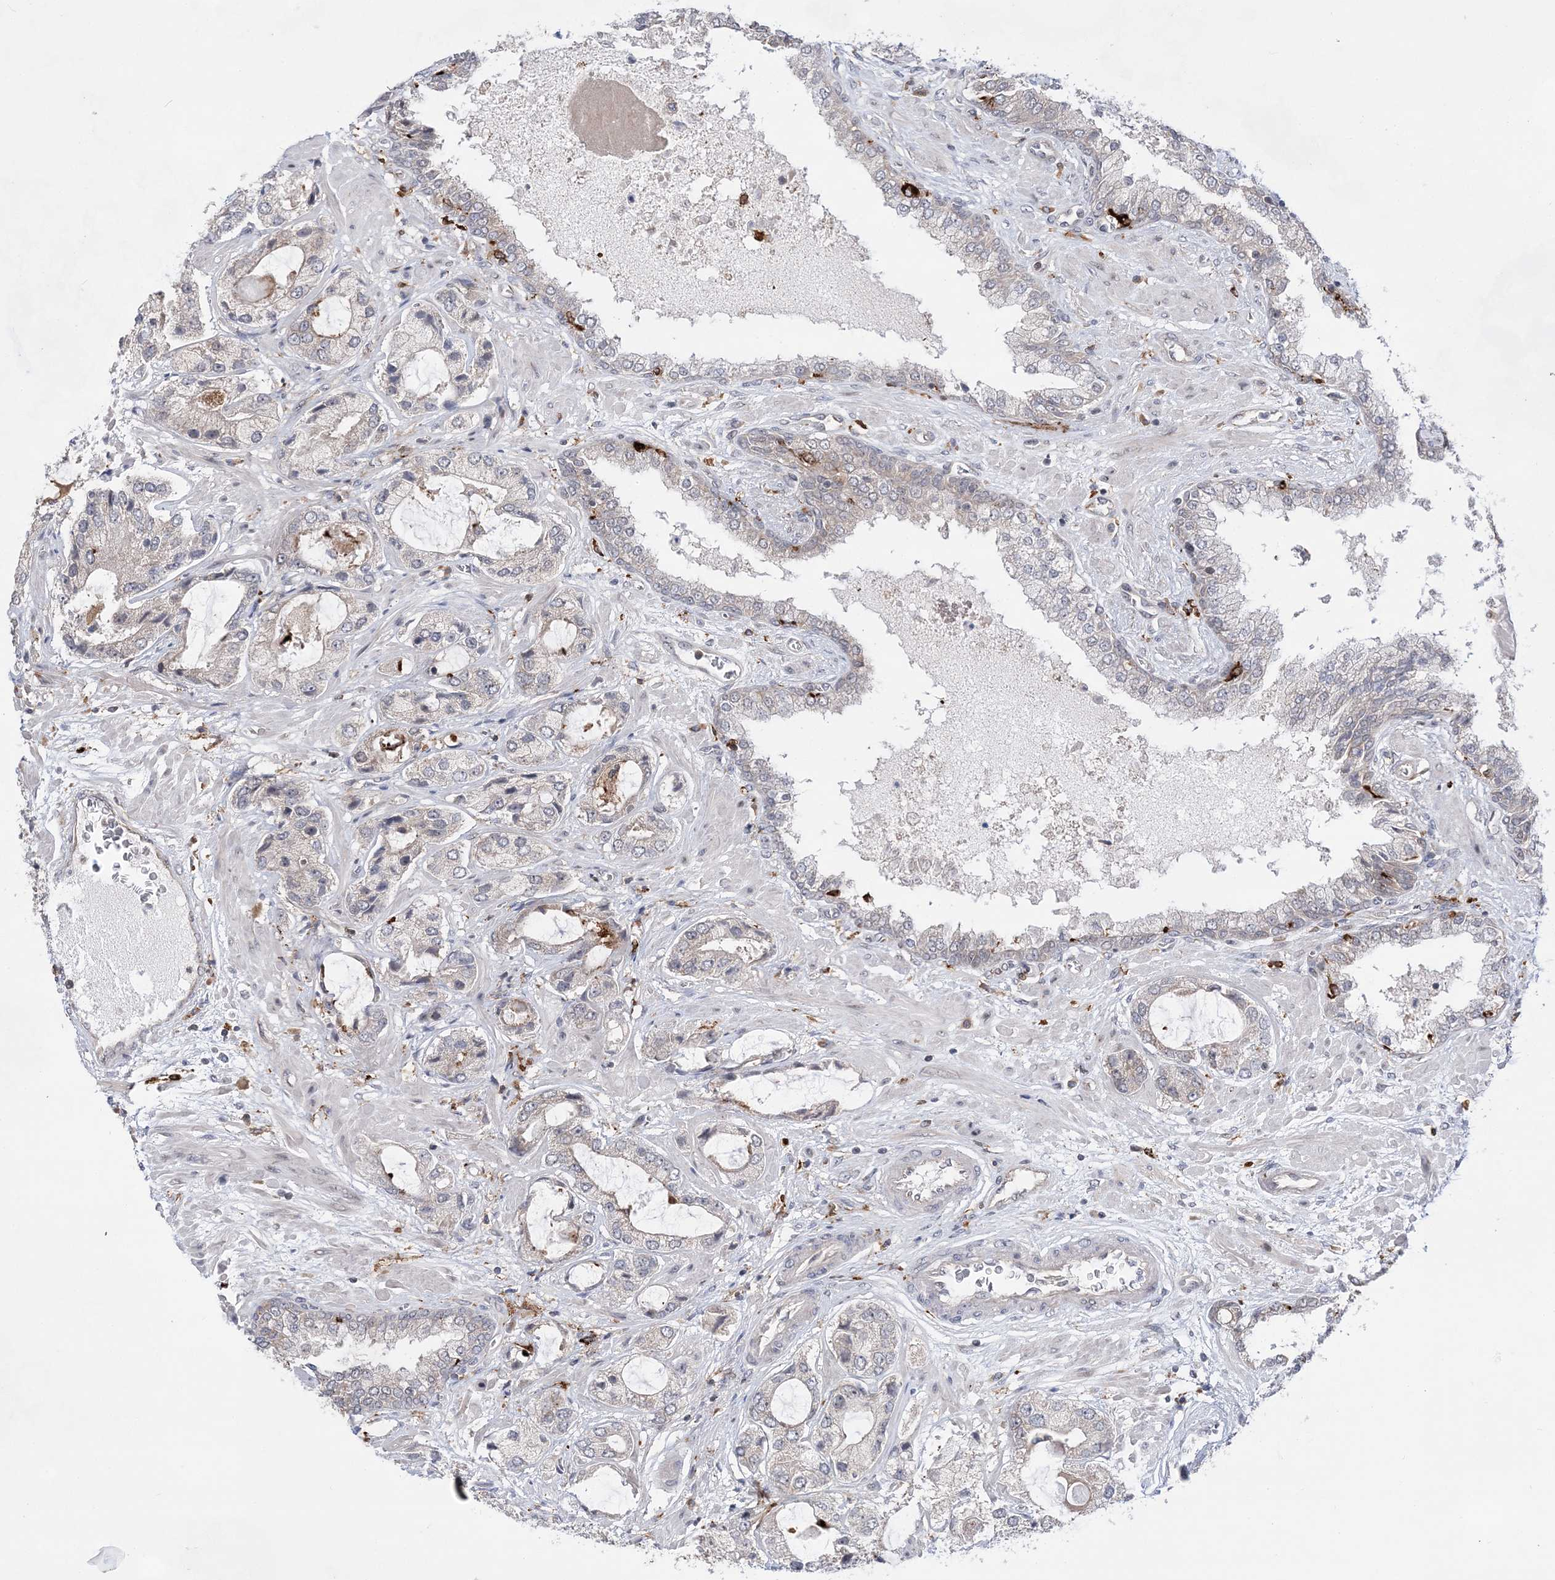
{"staining": {"intensity": "negative", "quantity": "none", "location": "none"}, "tissue": "prostate cancer", "cell_type": "Tumor cells", "image_type": "cancer", "snomed": [{"axis": "morphology", "description": "Adenocarcinoma, High grade"}, {"axis": "topography", "description": "Prostate"}], "caption": "Tumor cells are negative for brown protein staining in prostate cancer (adenocarcinoma (high-grade)).", "gene": "ANAPC15", "patient": {"sex": "male", "age": 59}}